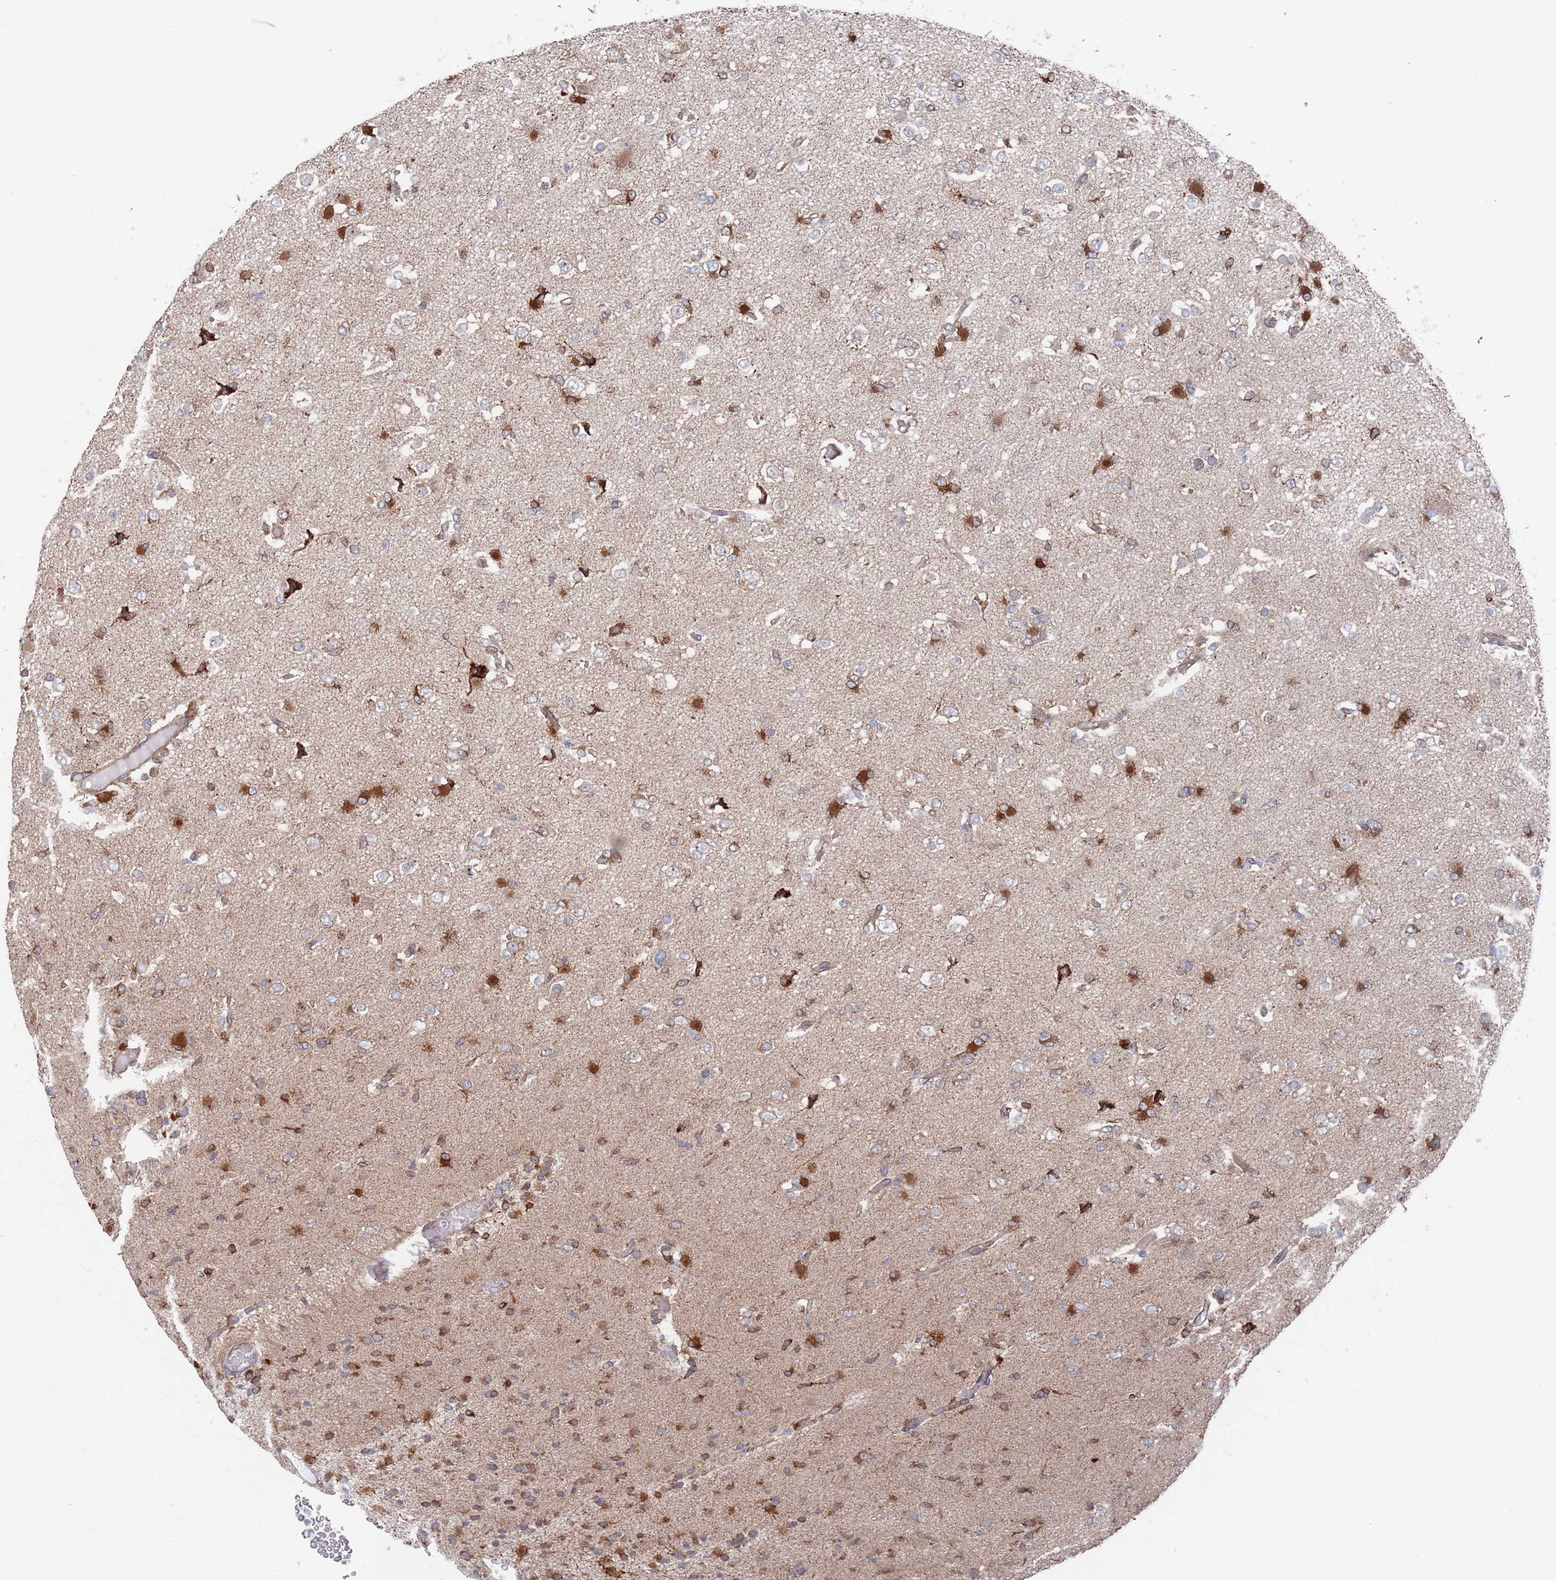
{"staining": {"intensity": "strong", "quantity": "25%-75%", "location": "cytoplasmic/membranous"}, "tissue": "glioma", "cell_type": "Tumor cells", "image_type": "cancer", "snomed": [{"axis": "morphology", "description": "Glioma, malignant, Low grade"}, {"axis": "topography", "description": "Brain"}], "caption": "The histopathology image reveals immunohistochemical staining of glioma. There is strong cytoplasmic/membranous expression is identified in approximately 25%-75% of tumor cells.", "gene": "CCDC106", "patient": {"sex": "female", "age": 22}}